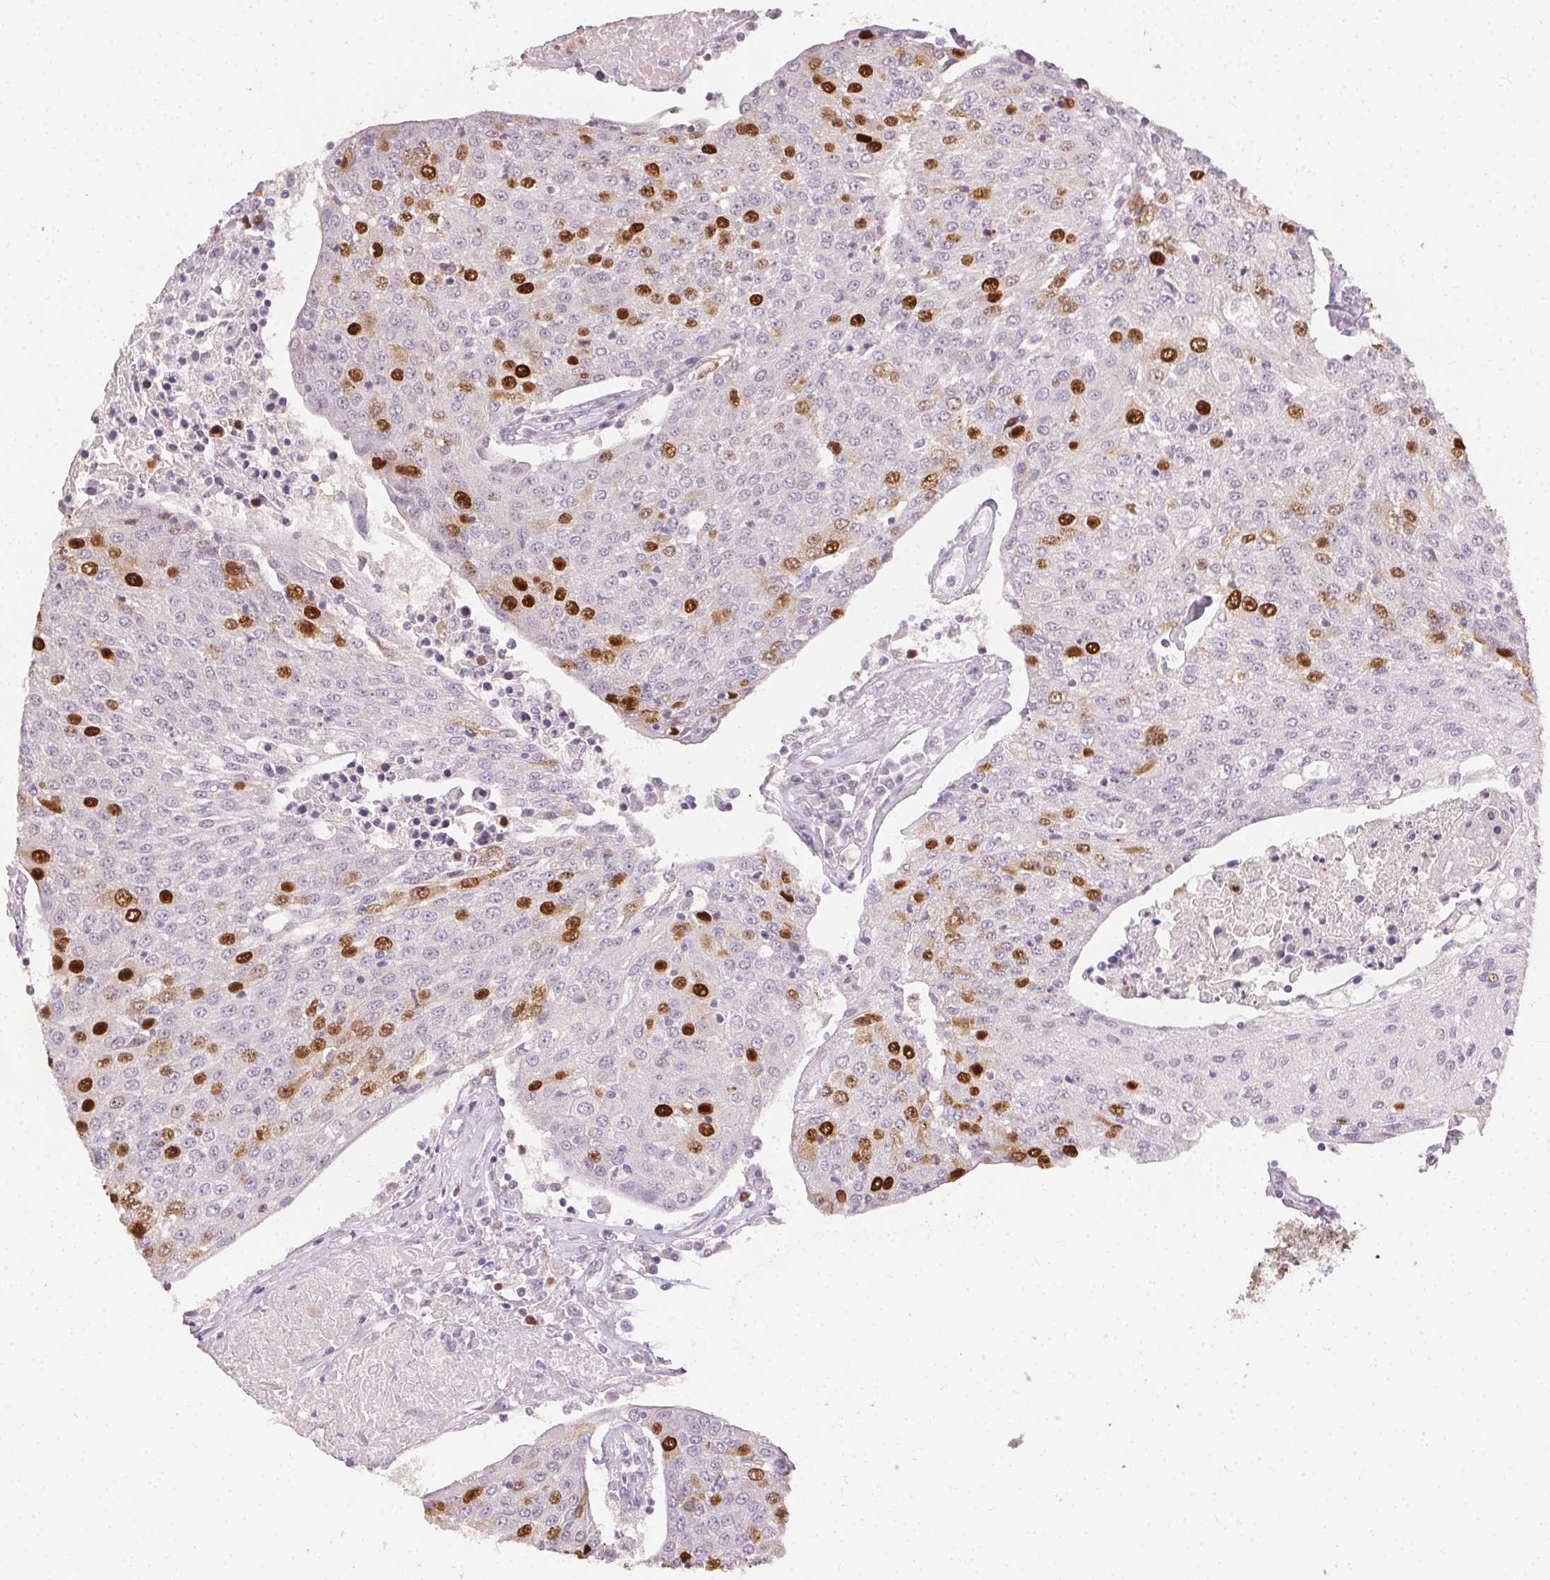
{"staining": {"intensity": "moderate", "quantity": "<25%", "location": "nuclear"}, "tissue": "urothelial cancer", "cell_type": "Tumor cells", "image_type": "cancer", "snomed": [{"axis": "morphology", "description": "Urothelial carcinoma, High grade"}, {"axis": "topography", "description": "Urinary bladder"}], "caption": "High-grade urothelial carcinoma was stained to show a protein in brown. There is low levels of moderate nuclear expression in approximately <25% of tumor cells.", "gene": "ANLN", "patient": {"sex": "female", "age": 85}}